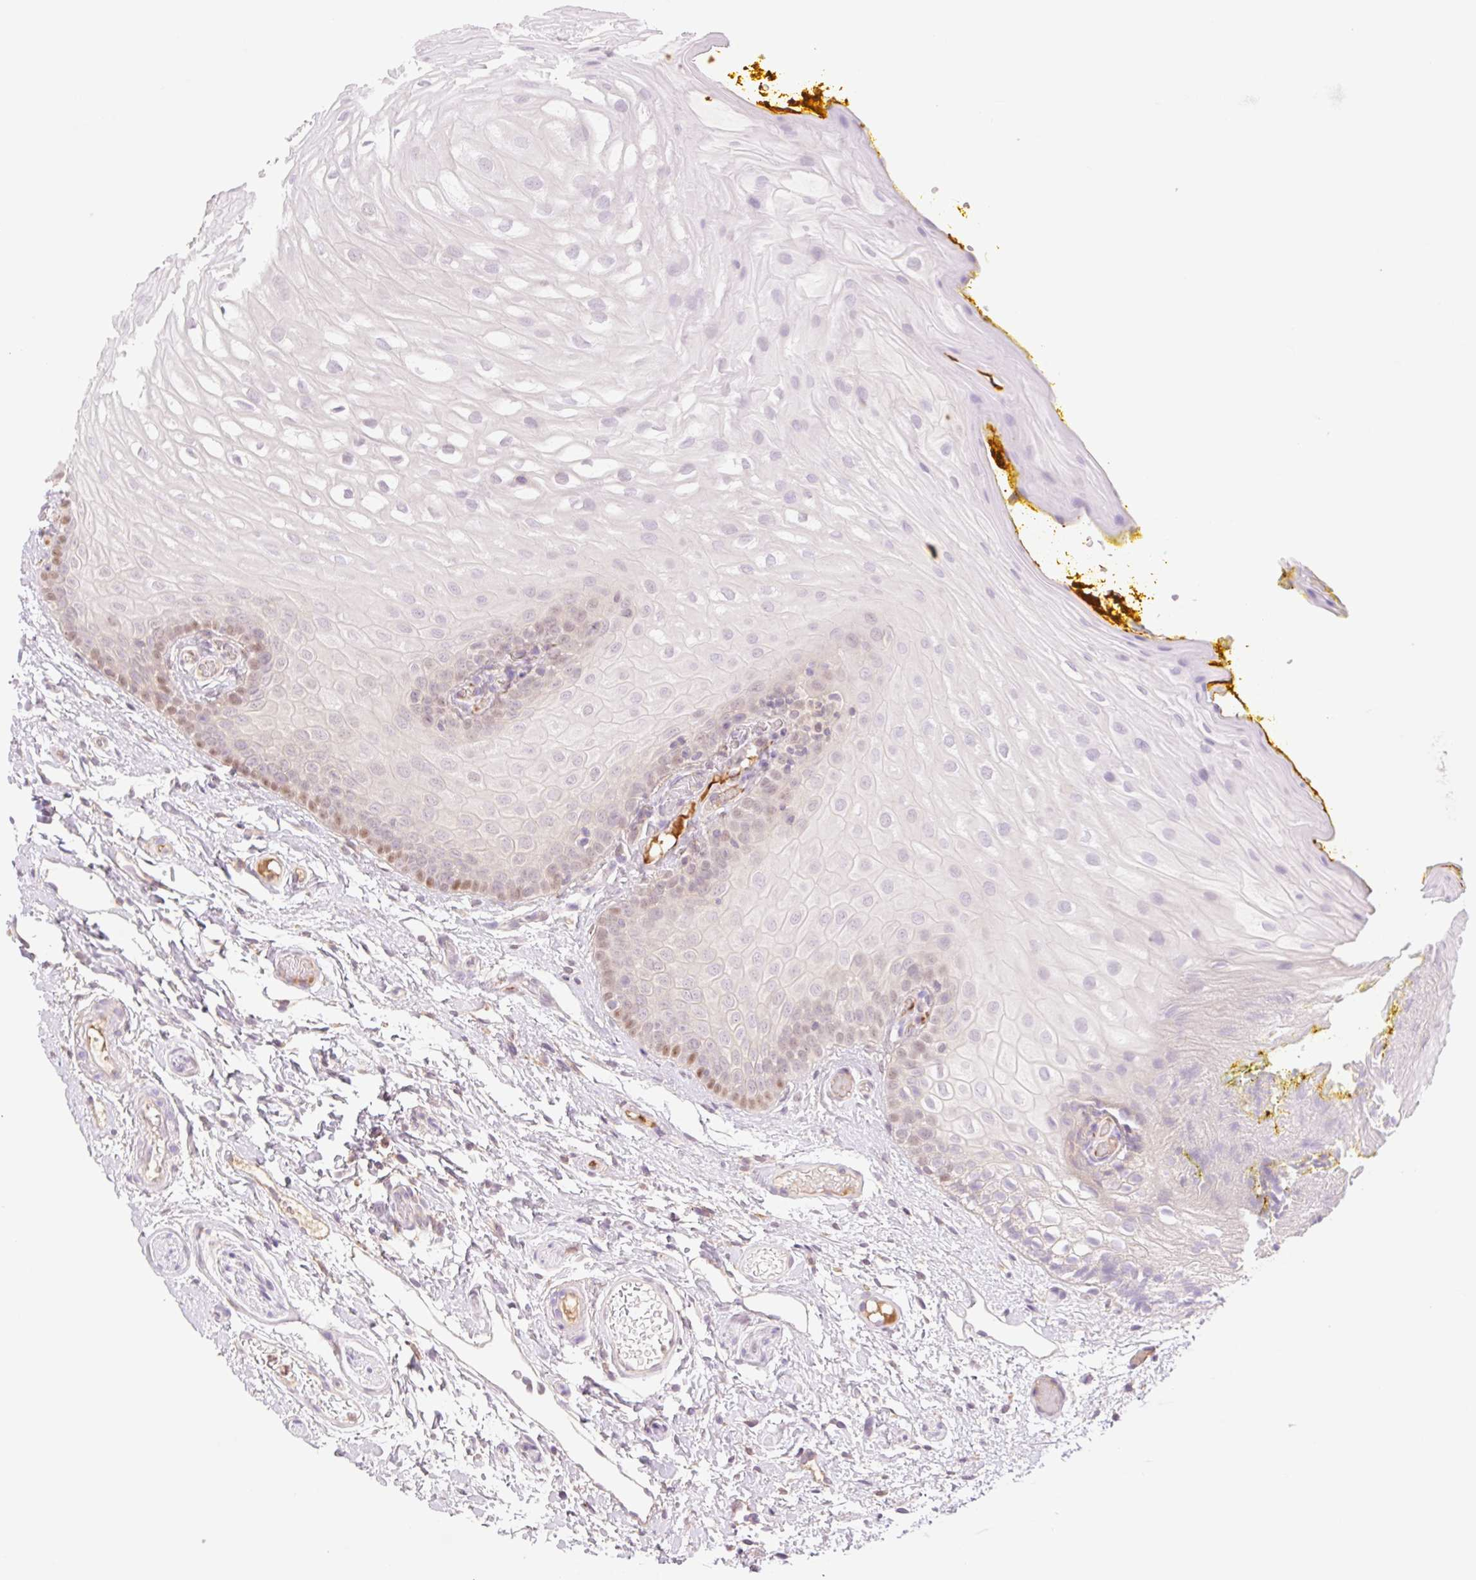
{"staining": {"intensity": "moderate", "quantity": "<25%", "location": "nuclear"}, "tissue": "oral mucosa", "cell_type": "Squamous epithelial cells", "image_type": "normal", "snomed": [{"axis": "morphology", "description": "Normal tissue, NOS"}, {"axis": "topography", "description": "Oral tissue"}, {"axis": "topography", "description": "Tounge, NOS"}], "caption": "Protein positivity by IHC demonstrates moderate nuclear staining in approximately <25% of squamous epithelial cells in unremarkable oral mucosa. The protein is stained brown, and the nuclei are stained in blue (DAB IHC with brightfield microscopy, high magnification).", "gene": "HEBP1", "patient": {"sex": "female", "age": 60}}